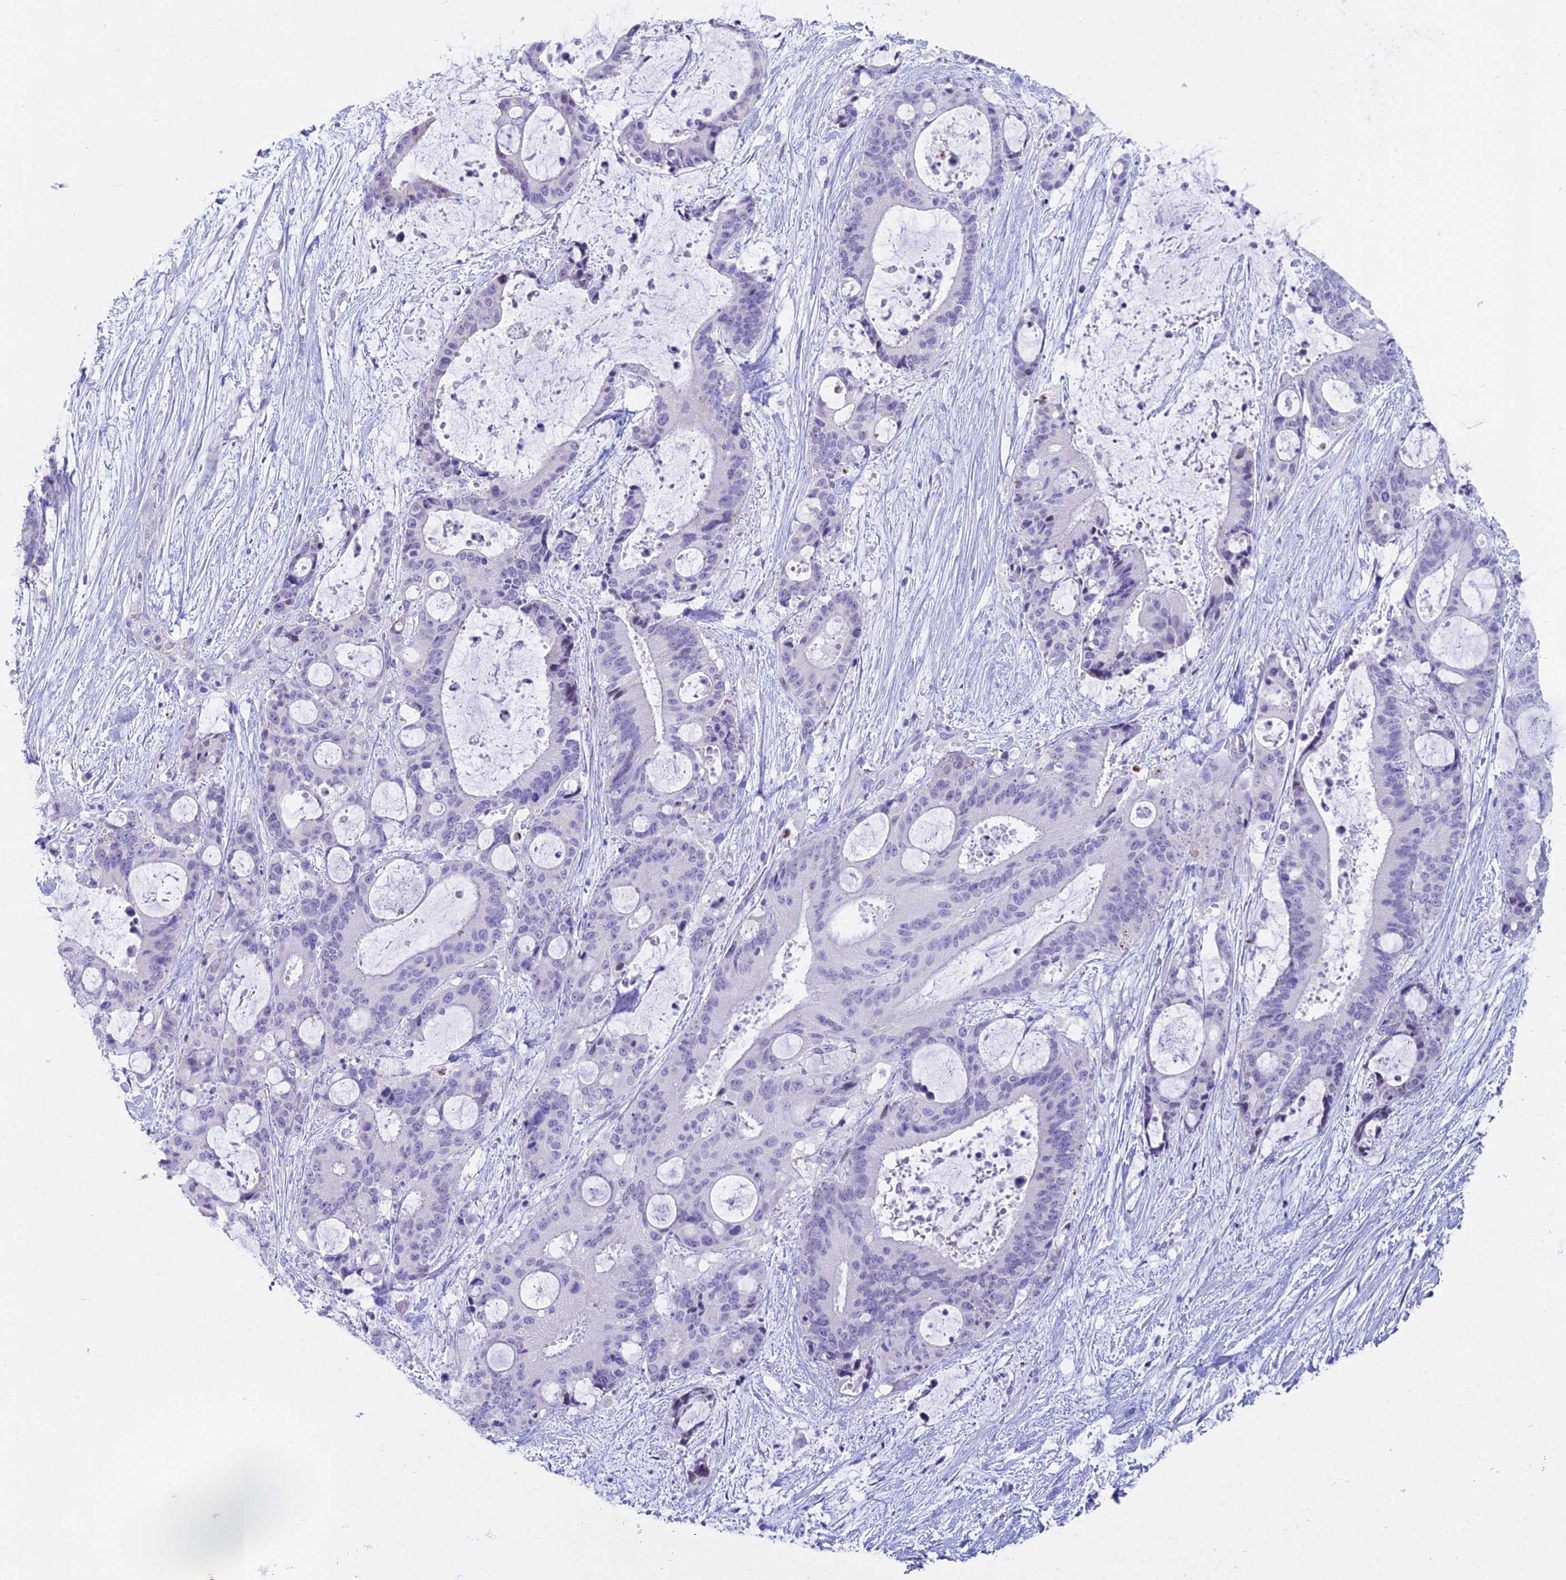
{"staining": {"intensity": "negative", "quantity": "none", "location": "none"}, "tissue": "liver cancer", "cell_type": "Tumor cells", "image_type": "cancer", "snomed": [{"axis": "morphology", "description": "Normal tissue, NOS"}, {"axis": "morphology", "description": "Cholangiocarcinoma"}, {"axis": "topography", "description": "Liver"}, {"axis": "topography", "description": "Peripheral nerve tissue"}], "caption": "High magnification brightfield microscopy of cholangiocarcinoma (liver) stained with DAB (3,3'-diaminobenzidine) (brown) and counterstained with hematoxylin (blue): tumor cells show no significant positivity.", "gene": "CC2D2A", "patient": {"sex": "female", "age": 73}}